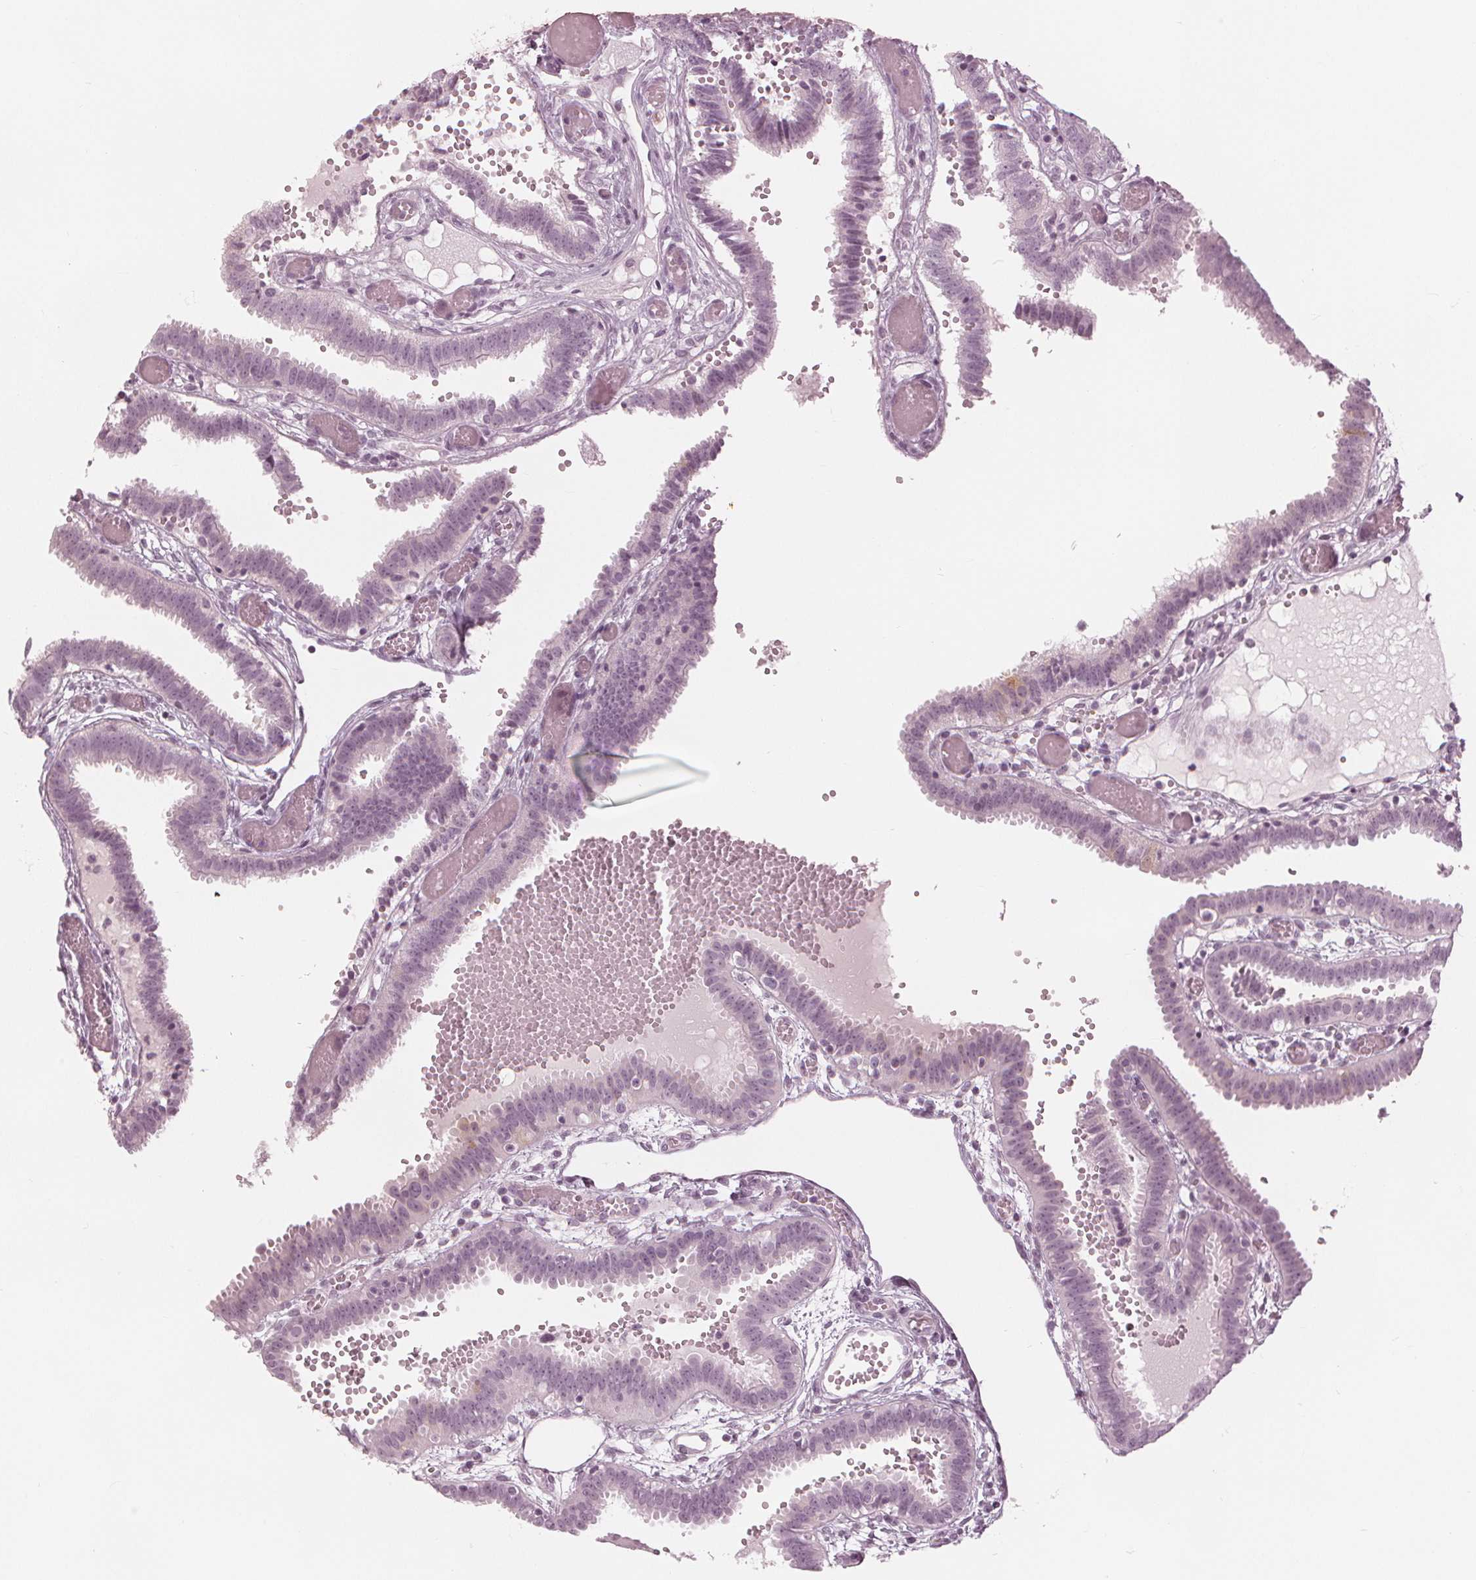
{"staining": {"intensity": "negative", "quantity": "none", "location": "none"}, "tissue": "fallopian tube", "cell_type": "Glandular cells", "image_type": "normal", "snomed": [{"axis": "morphology", "description": "Normal tissue, NOS"}, {"axis": "topography", "description": "Fallopian tube"}], "caption": "Immunohistochemistry micrograph of normal fallopian tube: fallopian tube stained with DAB (3,3'-diaminobenzidine) displays no significant protein expression in glandular cells.", "gene": "PAEP", "patient": {"sex": "female", "age": 37}}